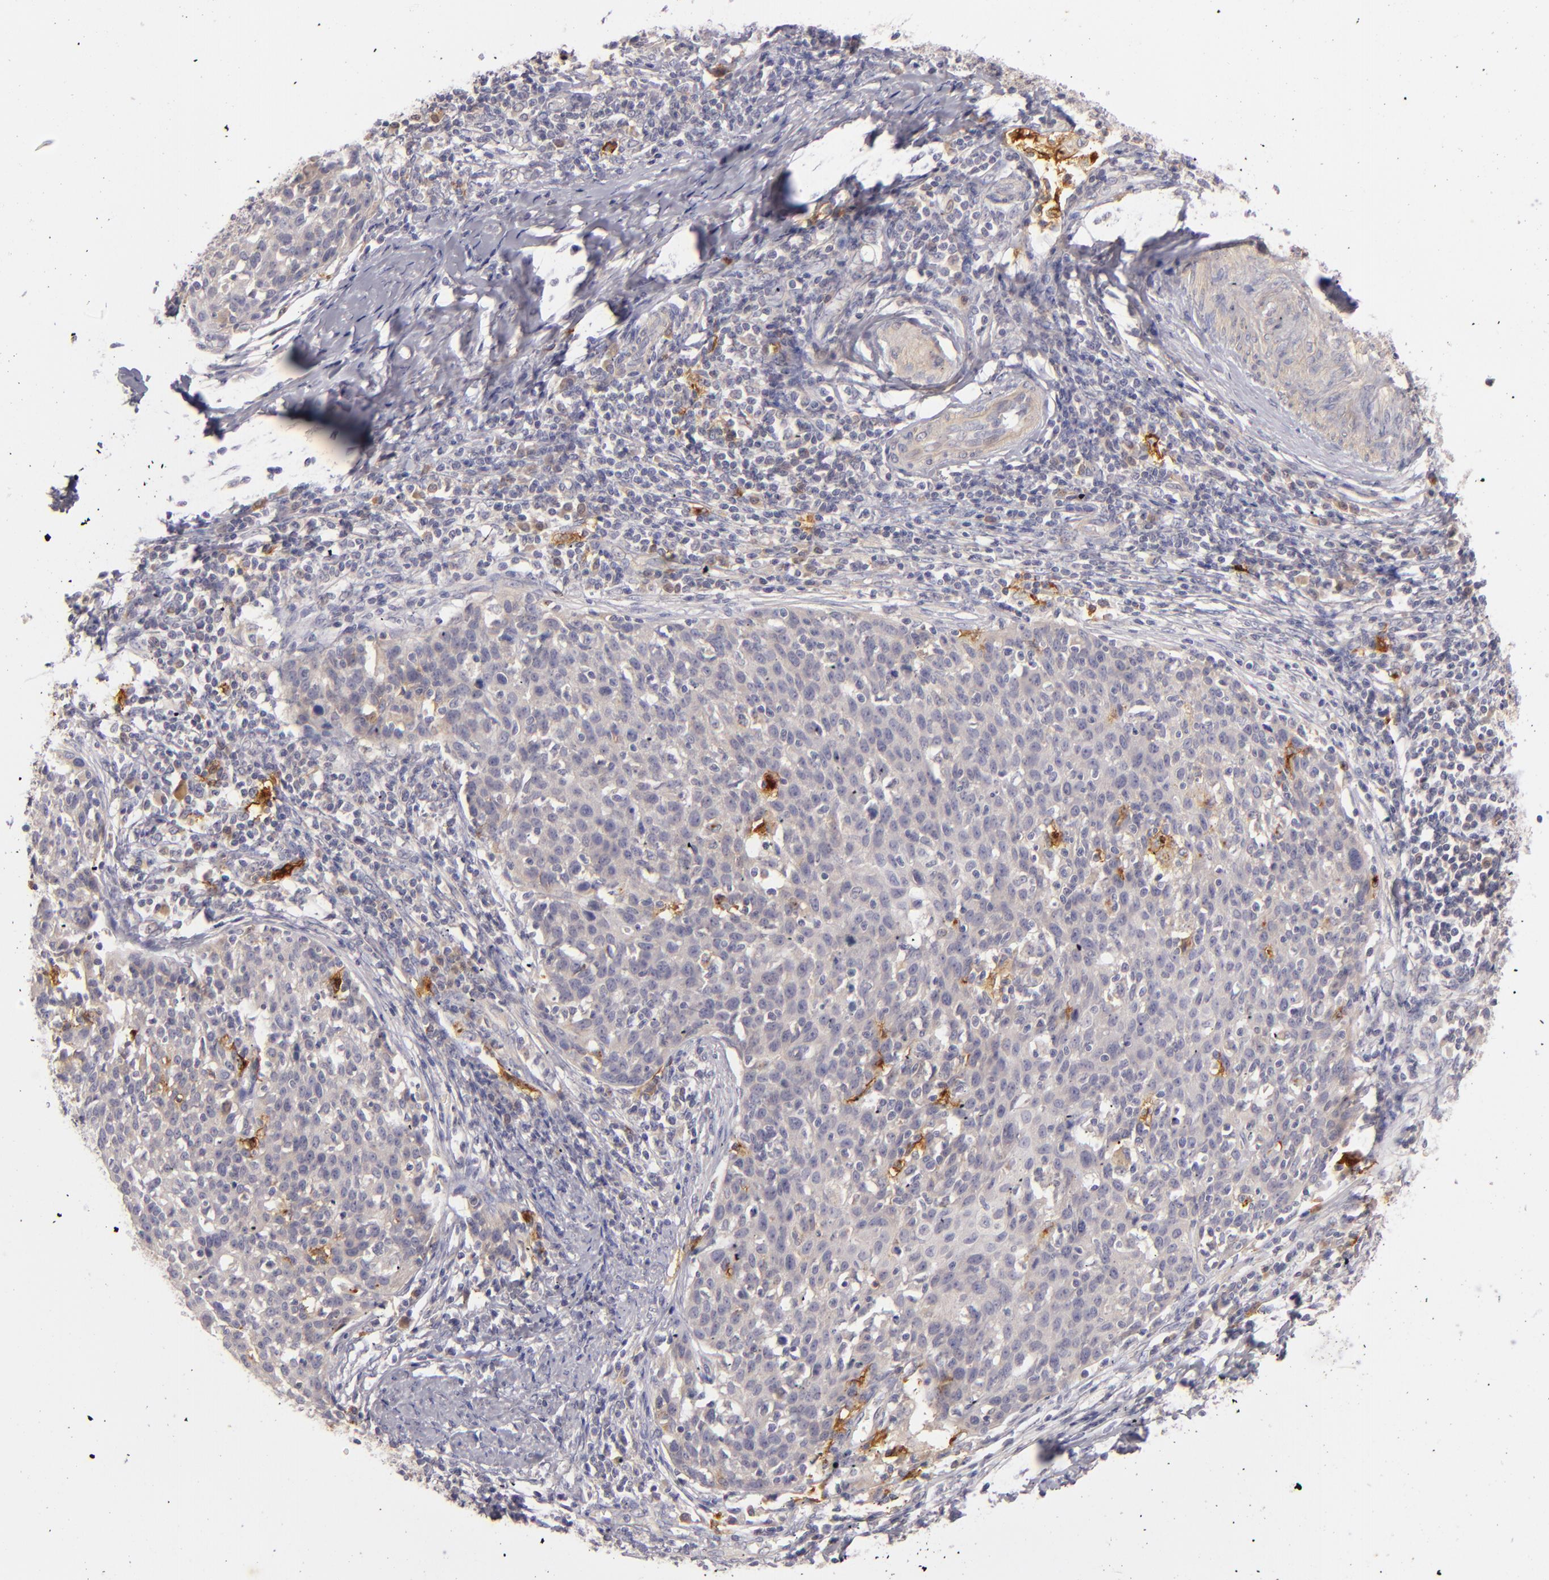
{"staining": {"intensity": "weak", "quantity": "<25%", "location": "cytoplasmic/membranous"}, "tissue": "cervical cancer", "cell_type": "Tumor cells", "image_type": "cancer", "snomed": [{"axis": "morphology", "description": "Squamous cell carcinoma, NOS"}, {"axis": "topography", "description": "Cervix"}], "caption": "This photomicrograph is of cervical squamous cell carcinoma stained with immunohistochemistry to label a protein in brown with the nuclei are counter-stained blue. There is no staining in tumor cells.", "gene": "CD83", "patient": {"sex": "female", "age": 38}}